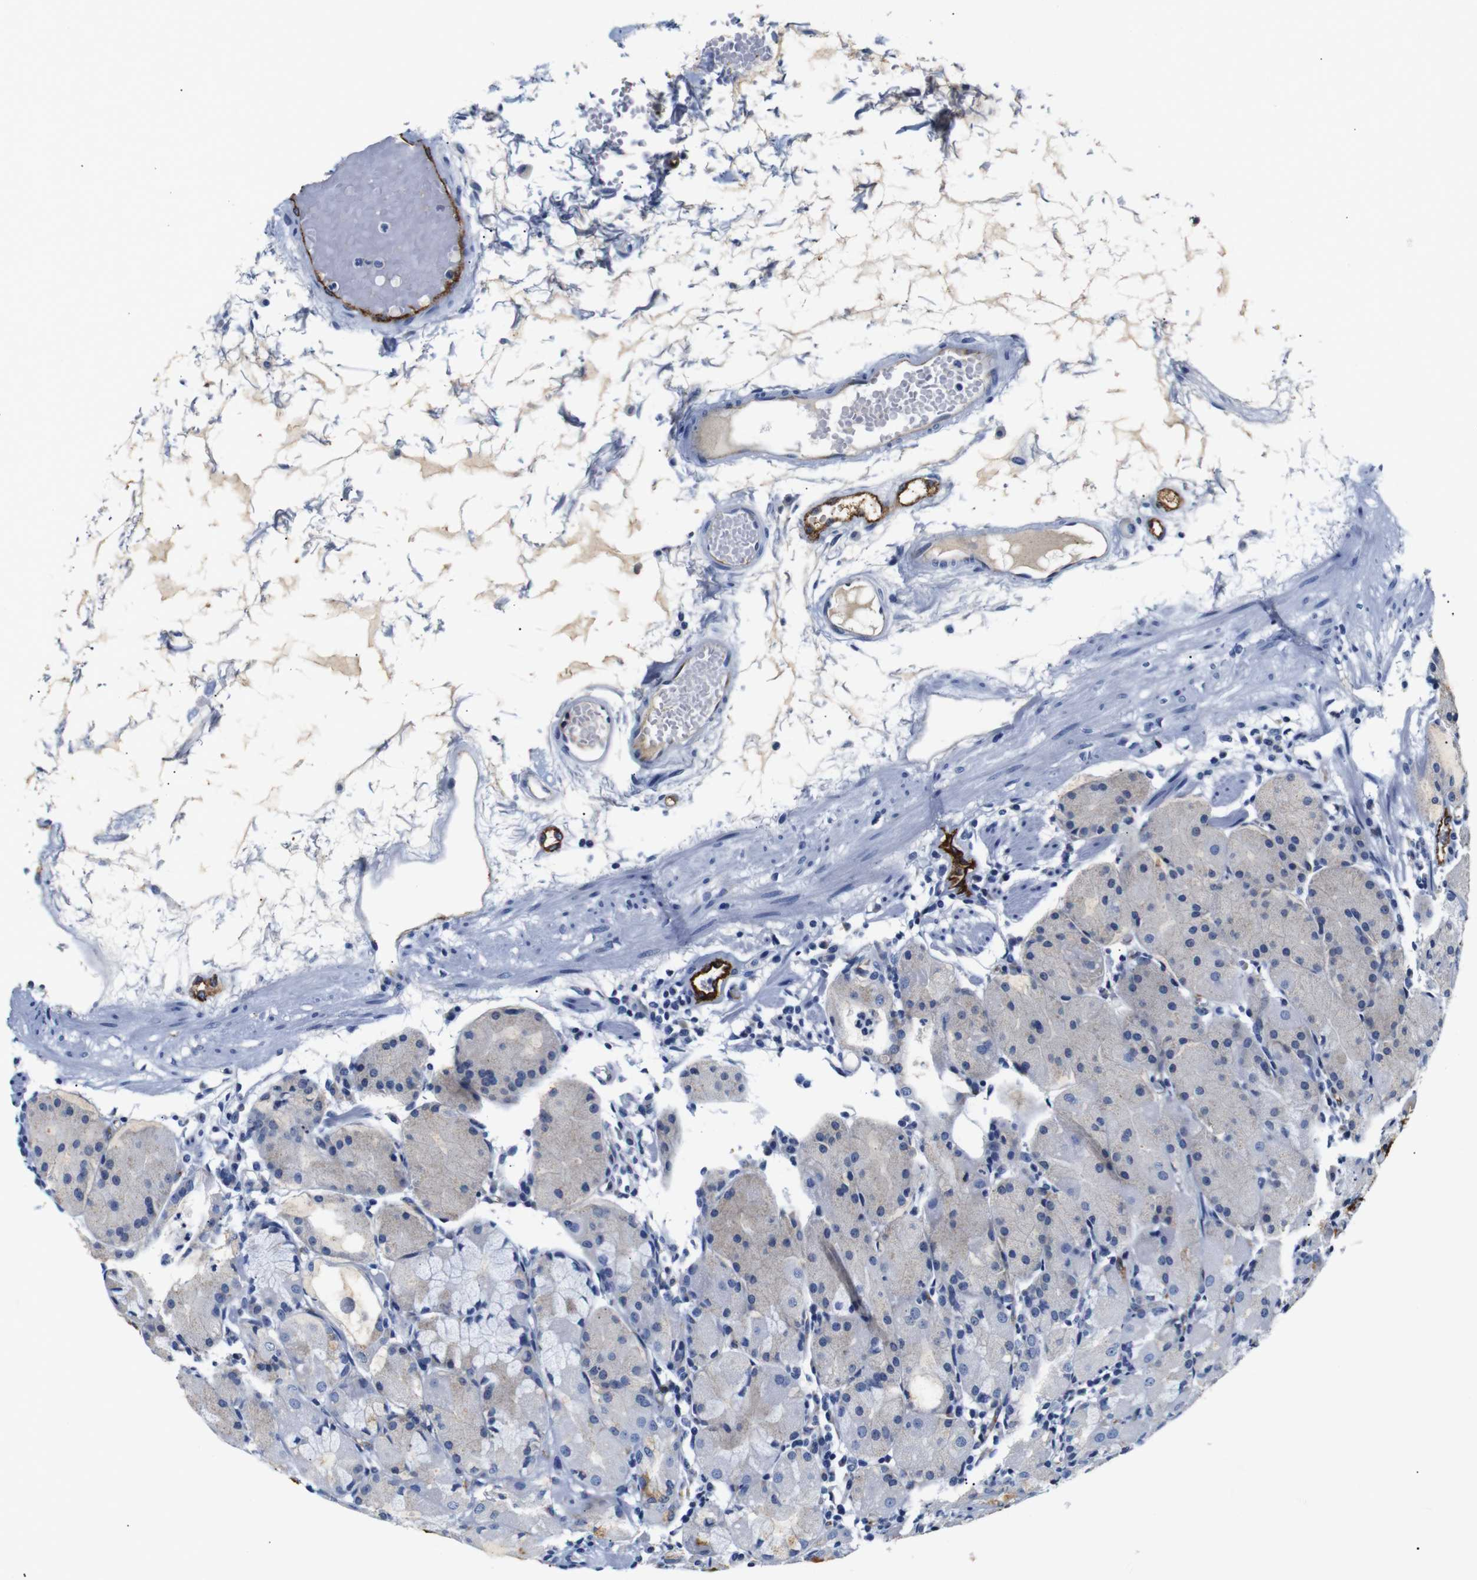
{"staining": {"intensity": "strong", "quantity": "25%-75%", "location": "cytoplasmic/membranous"}, "tissue": "stomach", "cell_type": "Glandular cells", "image_type": "normal", "snomed": [{"axis": "morphology", "description": "Normal tissue, NOS"}, {"axis": "topography", "description": "Stomach"}, {"axis": "topography", "description": "Stomach, lower"}], "caption": "Protein expression analysis of normal human stomach reveals strong cytoplasmic/membranous staining in about 25%-75% of glandular cells. Nuclei are stained in blue.", "gene": "MUC4", "patient": {"sex": "female", "age": 75}}